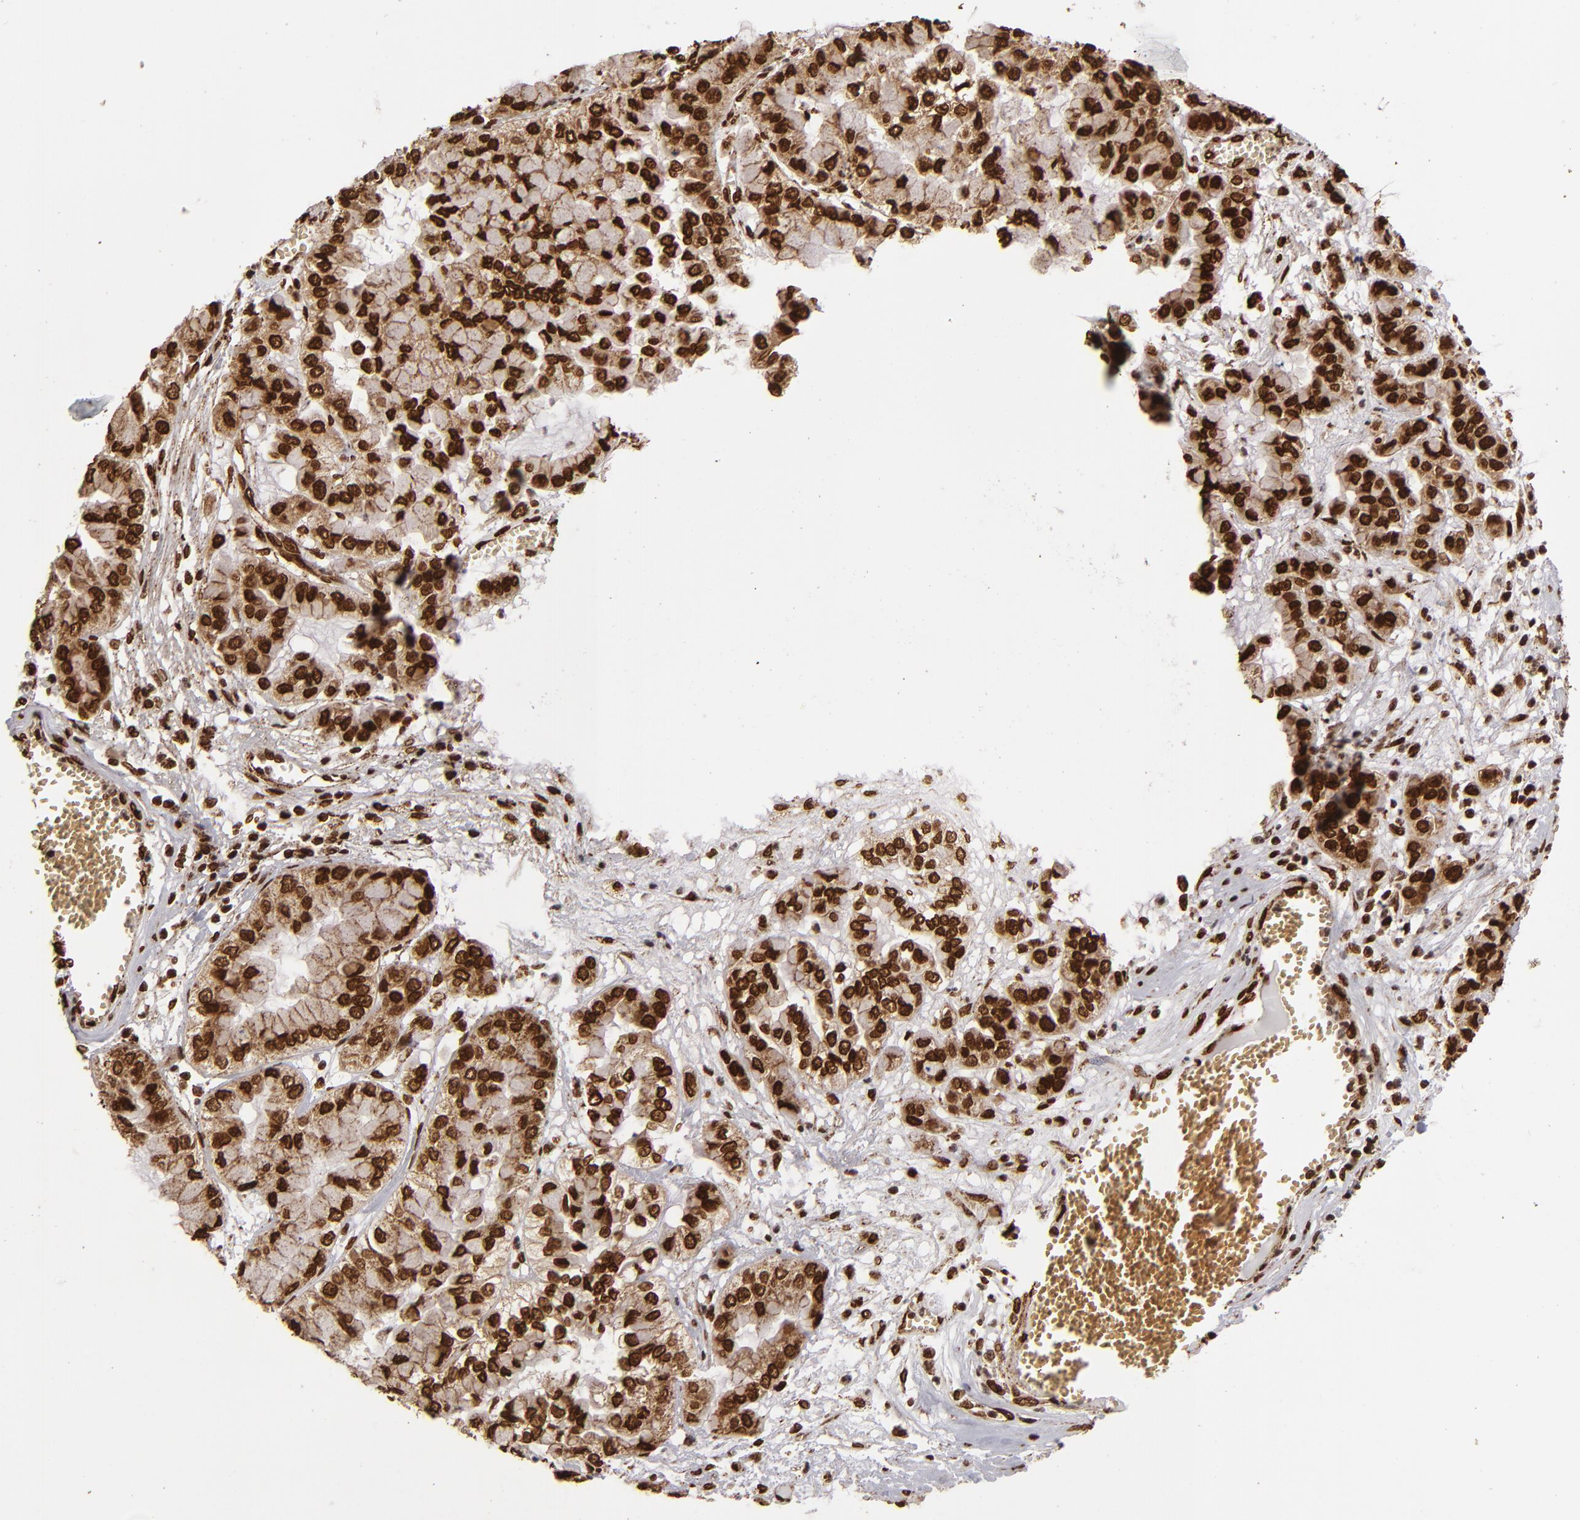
{"staining": {"intensity": "strong", "quantity": ">75%", "location": "nuclear"}, "tissue": "liver cancer", "cell_type": "Tumor cells", "image_type": "cancer", "snomed": [{"axis": "morphology", "description": "Cholangiocarcinoma"}, {"axis": "topography", "description": "Liver"}], "caption": "IHC (DAB (3,3'-diaminobenzidine)) staining of human liver cholangiocarcinoma shows strong nuclear protein staining in about >75% of tumor cells. (Stains: DAB in brown, nuclei in blue, Microscopy: brightfield microscopy at high magnification).", "gene": "CUL3", "patient": {"sex": "female", "age": 79}}